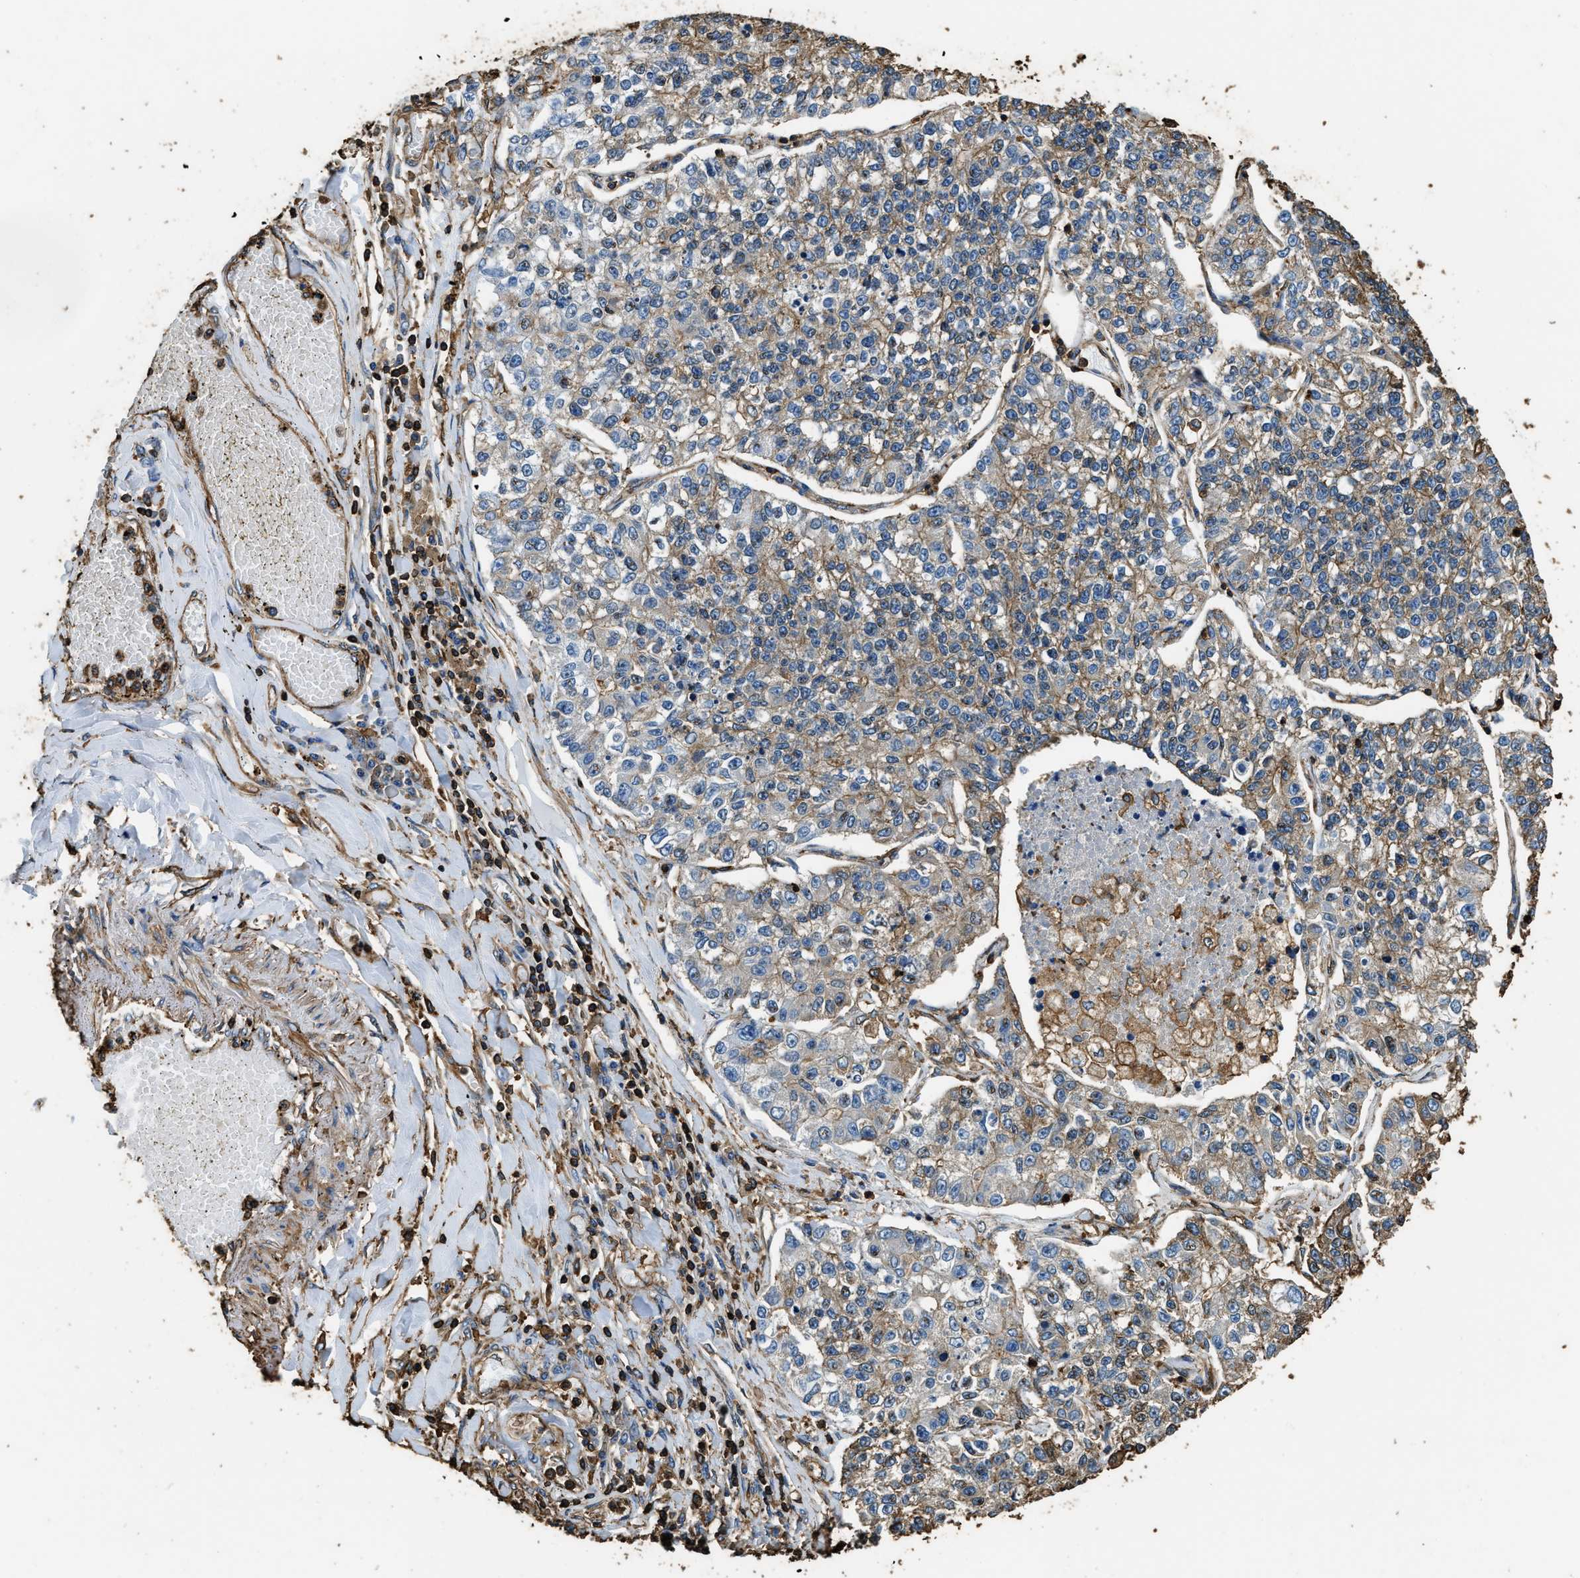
{"staining": {"intensity": "moderate", "quantity": ">75%", "location": "cytoplasmic/membranous"}, "tissue": "lung cancer", "cell_type": "Tumor cells", "image_type": "cancer", "snomed": [{"axis": "morphology", "description": "Adenocarcinoma, NOS"}, {"axis": "topography", "description": "Lung"}], "caption": "Brown immunohistochemical staining in human lung cancer reveals moderate cytoplasmic/membranous positivity in about >75% of tumor cells.", "gene": "ACCS", "patient": {"sex": "male", "age": 49}}